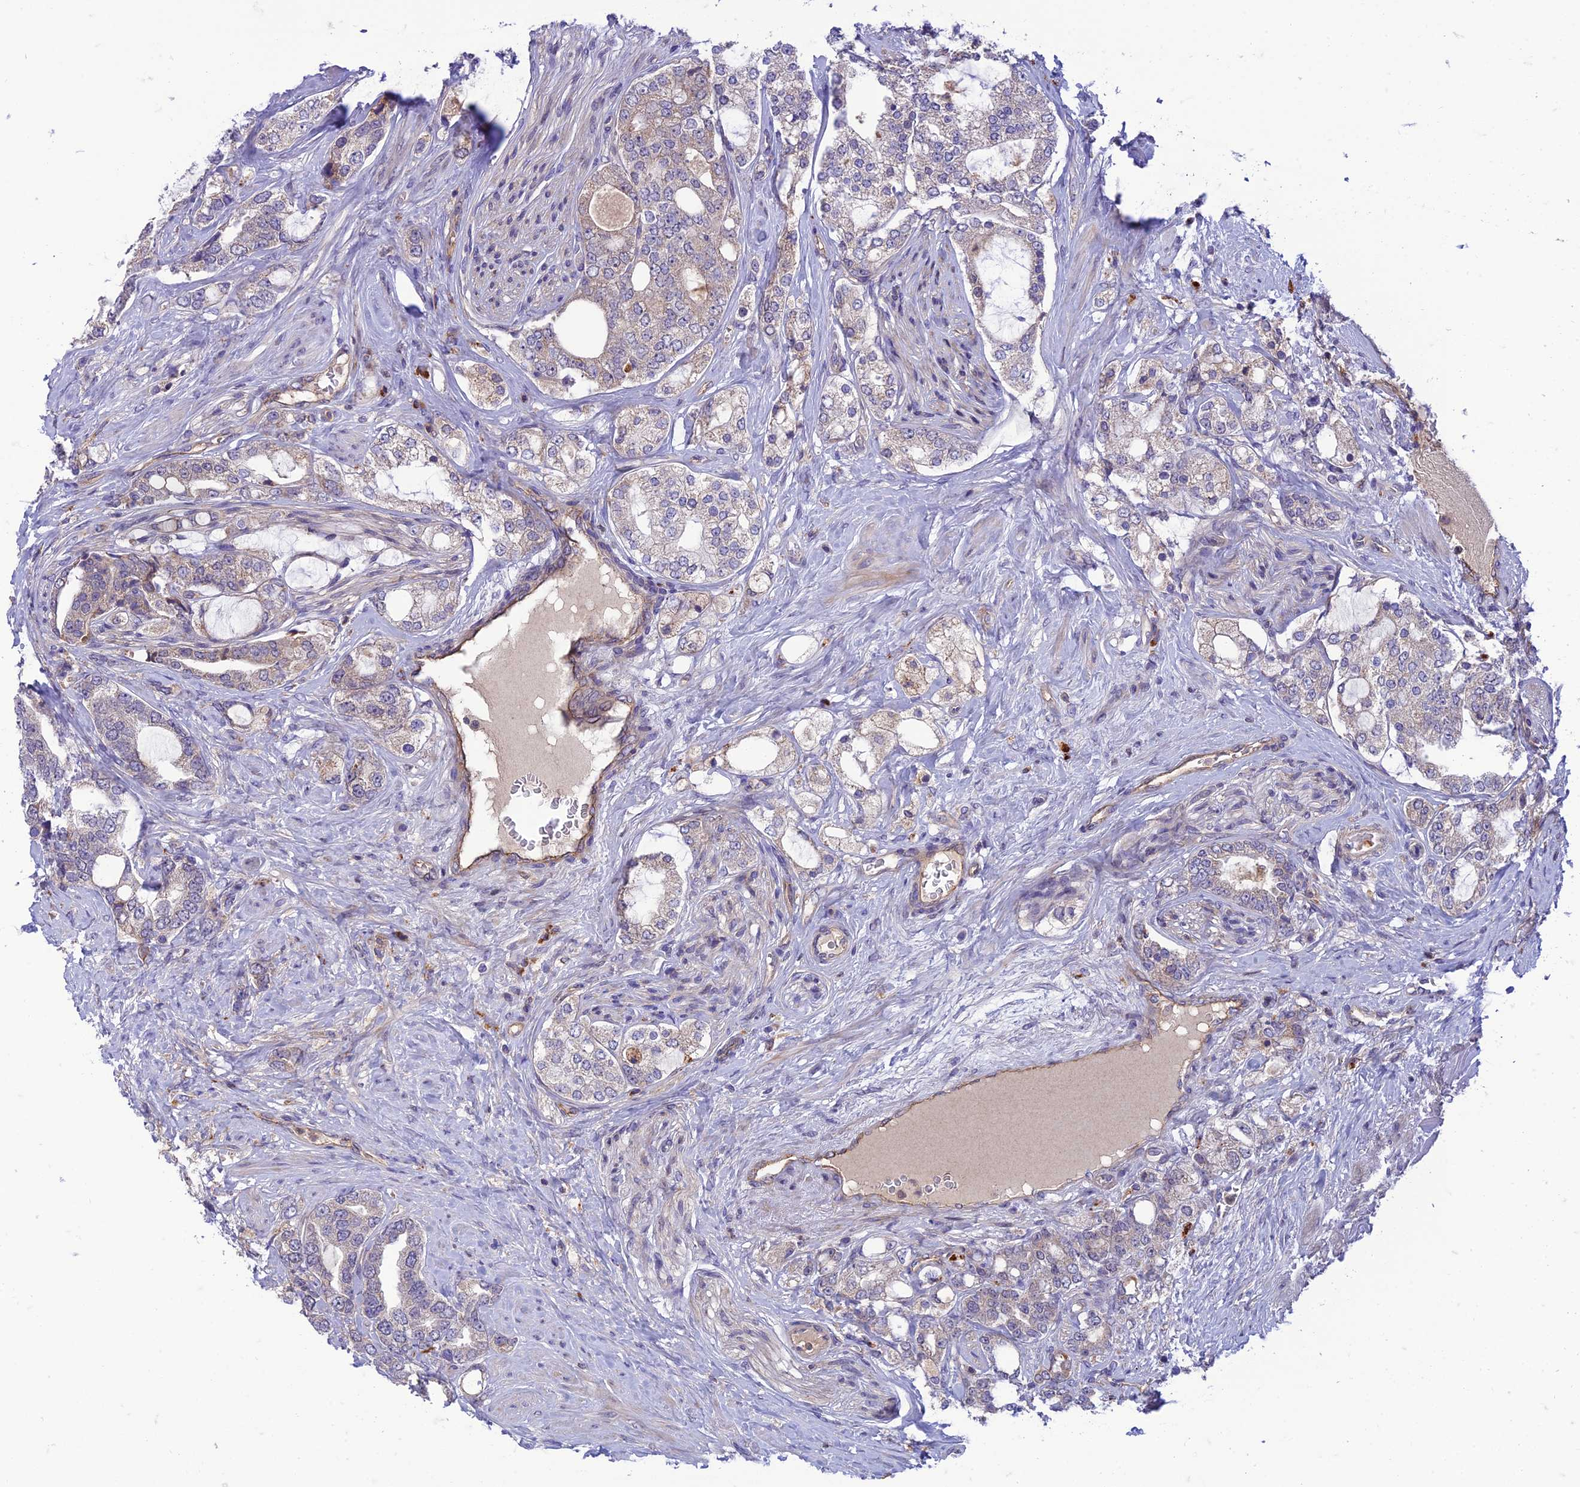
{"staining": {"intensity": "weak", "quantity": "<25%", "location": "cytoplasmic/membranous"}, "tissue": "prostate cancer", "cell_type": "Tumor cells", "image_type": "cancer", "snomed": [{"axis": "morphology", "description": "Adenocarcinoma, High grade"}, {"axis": "topography", "description": "Prostate"}], "caption": "High-grade adenocarcinoma (prostate) was stained to show a protein in brown. There is no significant staining in tumor cells.", "gene": "IRAK3", "patient": {"sex": "male", "age": 64}}